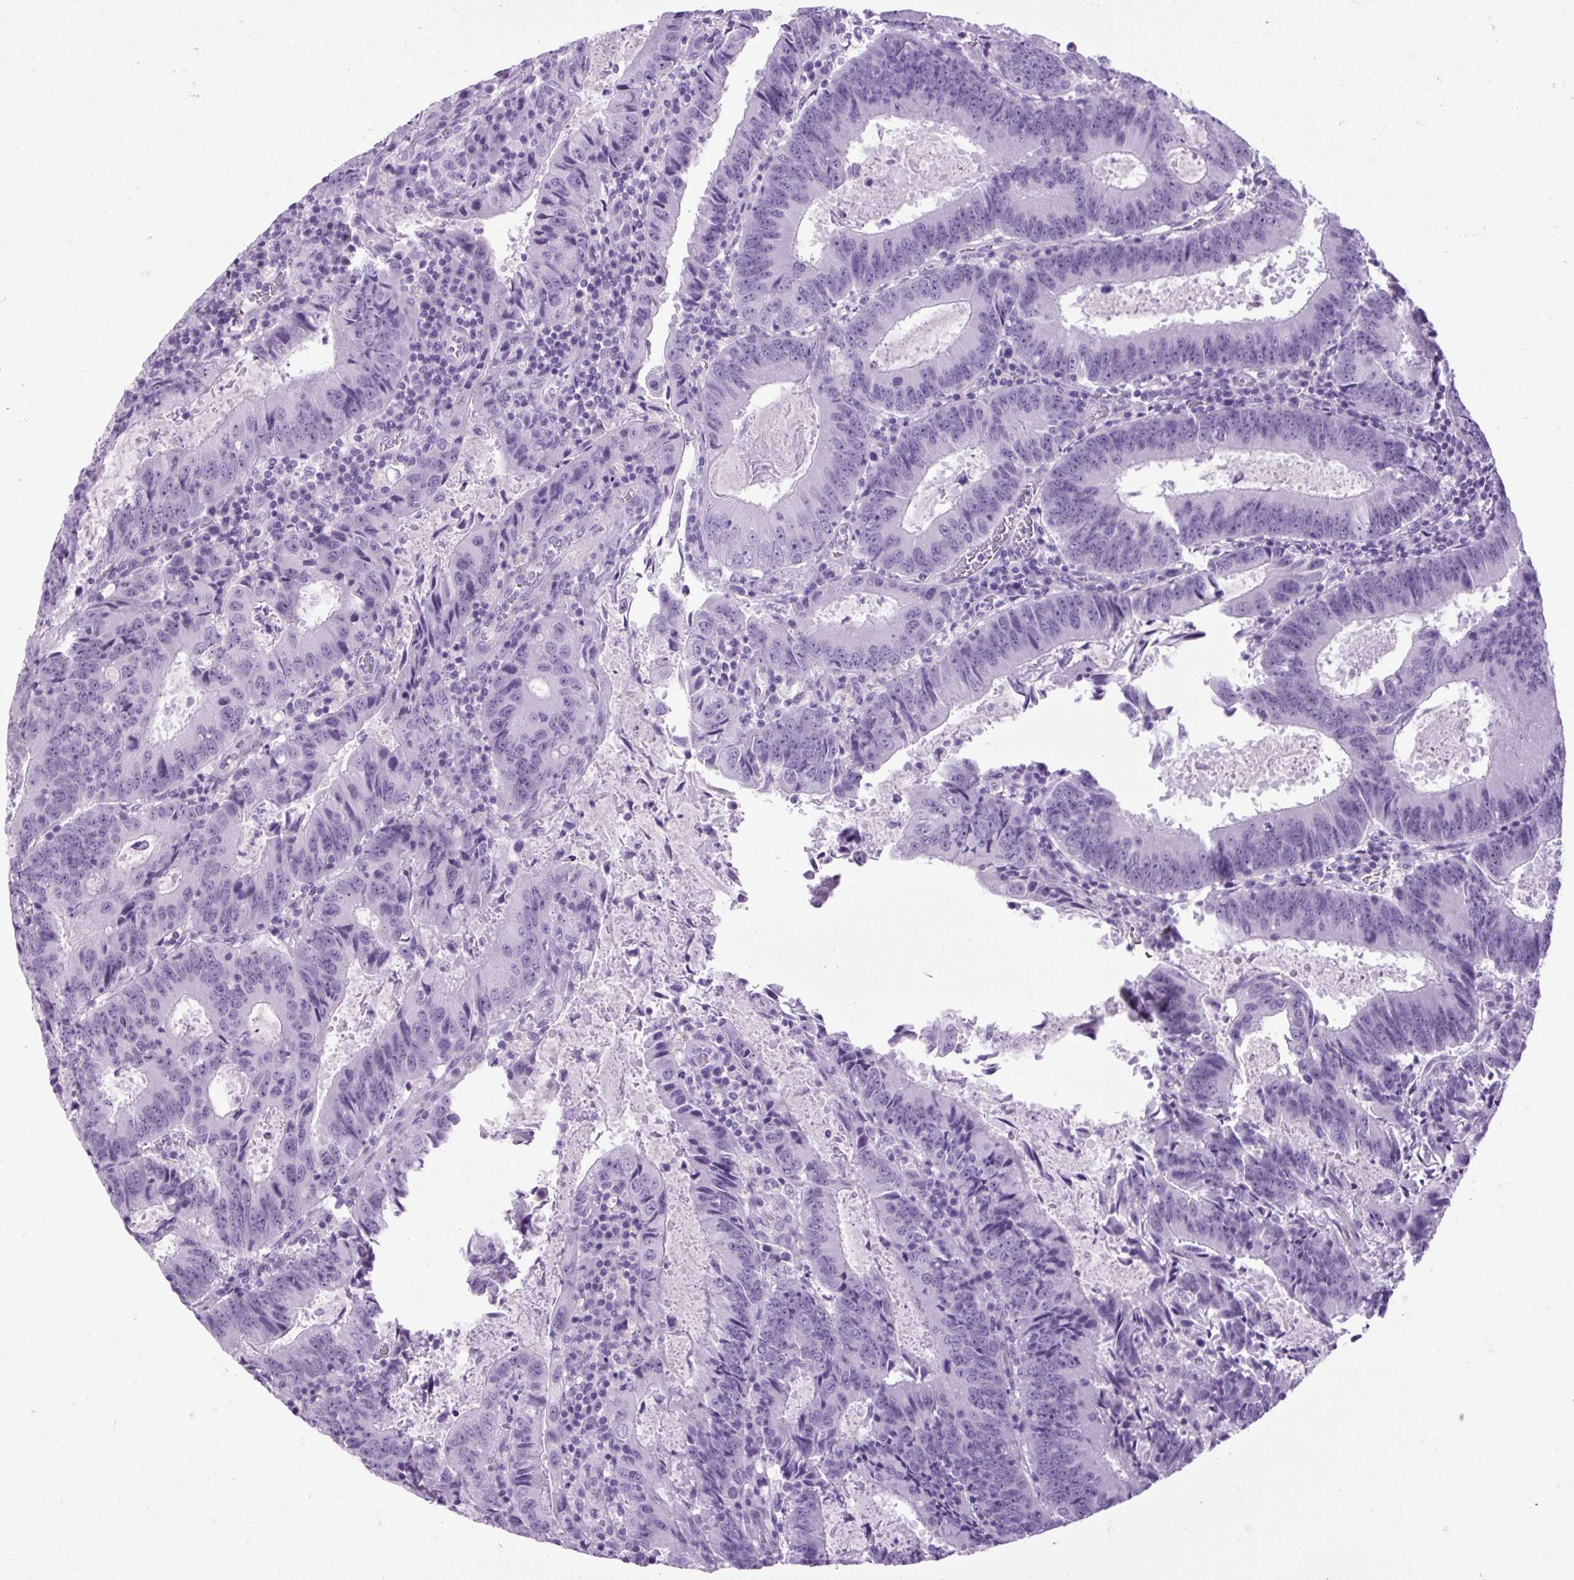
{"staining": {"intensity": "negative", "quantity": "none", "location": "none"}, "tissue": "colorectal cancer", "cell_type": "Tumor cells", "image_type": "cancer", "snomed": [{"axis": "morphology", "description": "Adenocarcinoma, NOS"}, {"axis": "topography", "description": "Colon"}], "caption": "Immunohistochemical staining of human adenocarcinoma (colorectal) exhibits no significant expression in tumor cells. (Stains: DAB immunohistochemistry with hematoxylin counter stain, Microscopy: brightfield microscopy at high magnification).", "gene": "DPP6", "patient": {"sex": "male", "age": 67}}